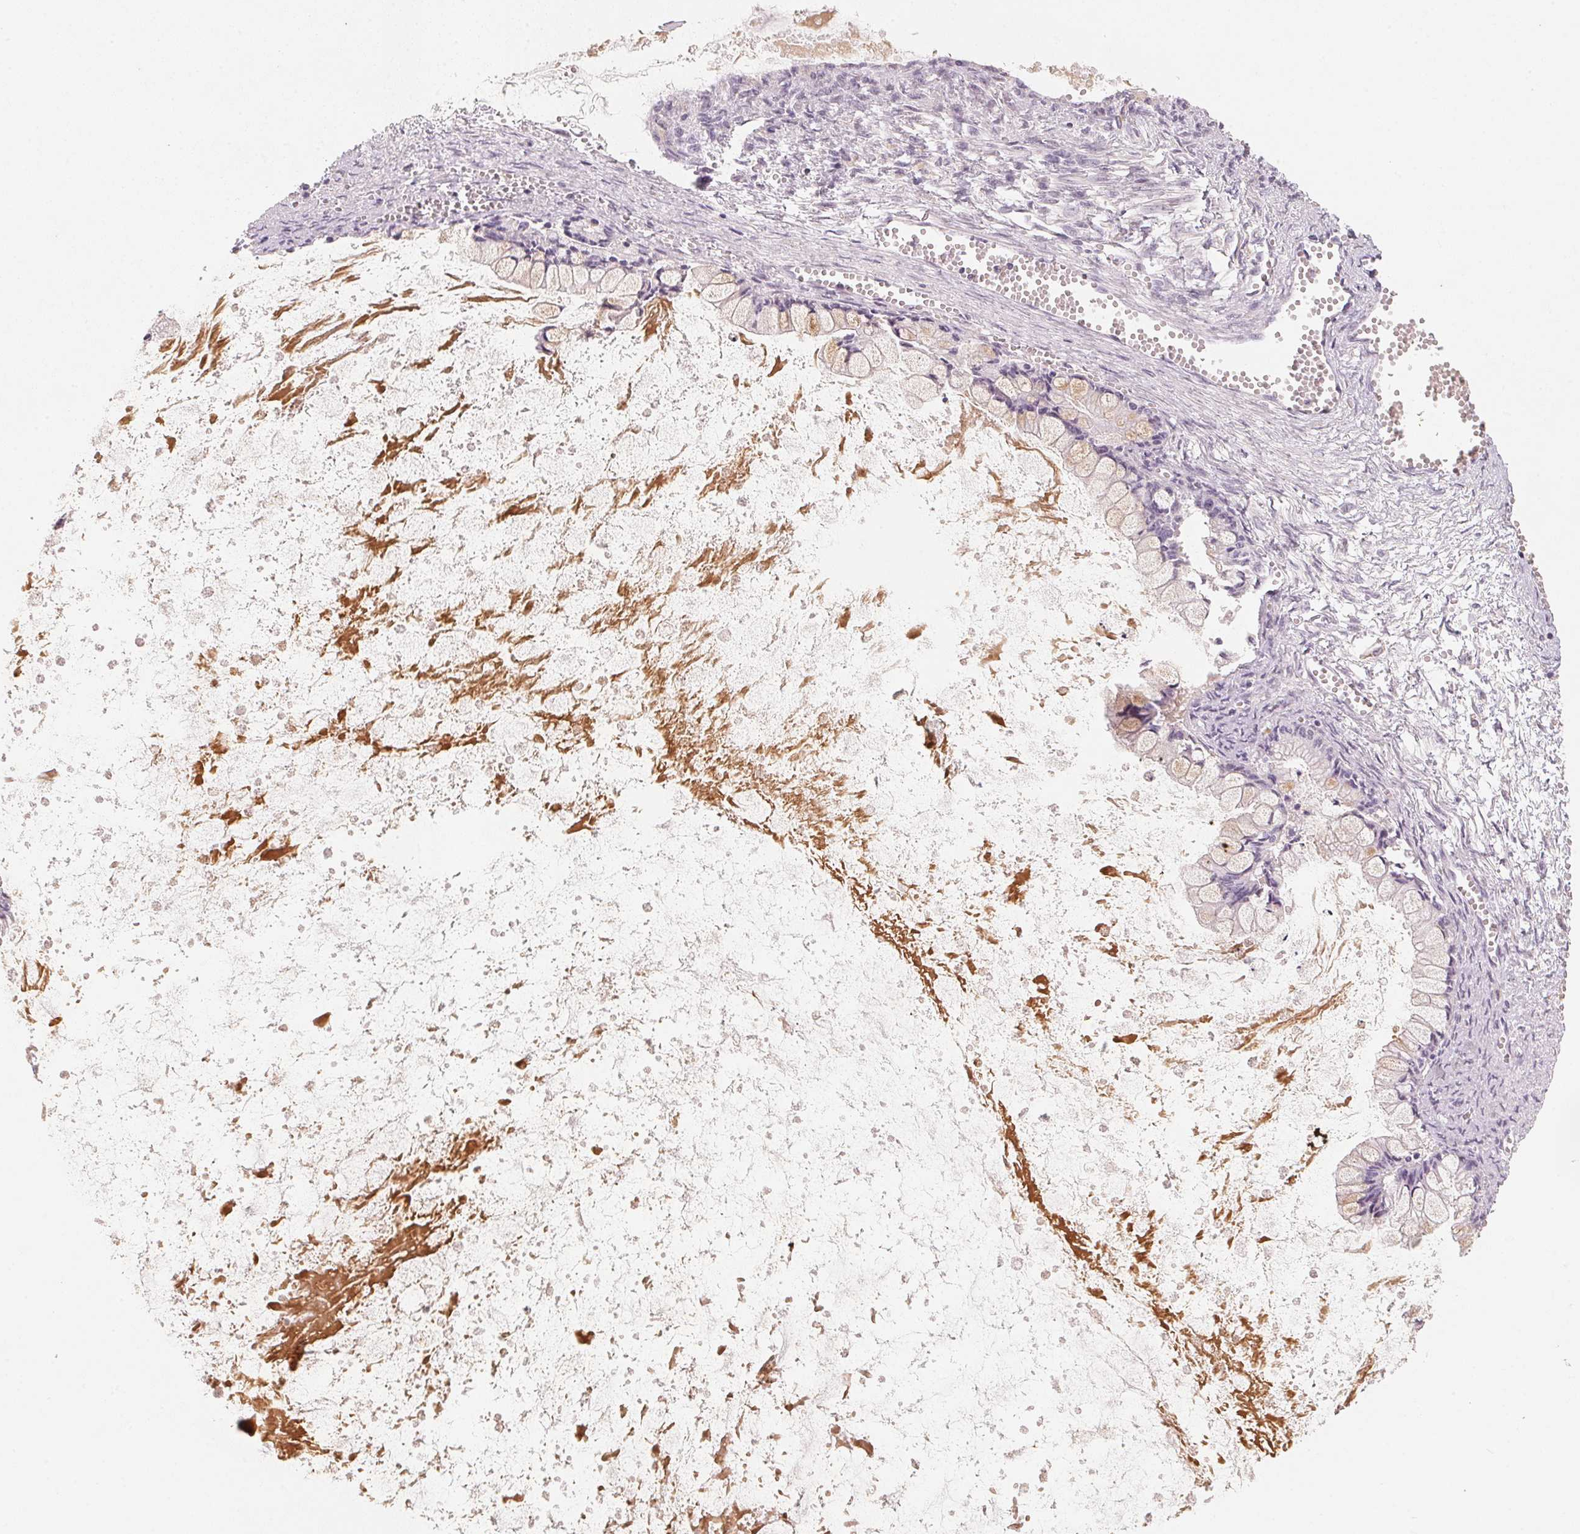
{"staining": {"intensity": "negative", "quantity": "none", "location": "none"}, "tissue": "ovarian cancer", "cell_type": "Tumor cells", "image_type": "cancer", "snomed": [{"axis": "morphology", "description": "Cystadenocarcinoma, mucinous, NOS"}, {"axis": "topography", "description": "Ovary"}], "caption": "IHC photomicrograph of neoplastic tissue: human ovarian cancer (mucinous cystadenocarcinoma) stained with DAB (3,3'-diaminobenzidine) shows no significant protein positivity in tumor cells.", "gene": "TREH", "patient": {"sex": "female", "age": 67}}